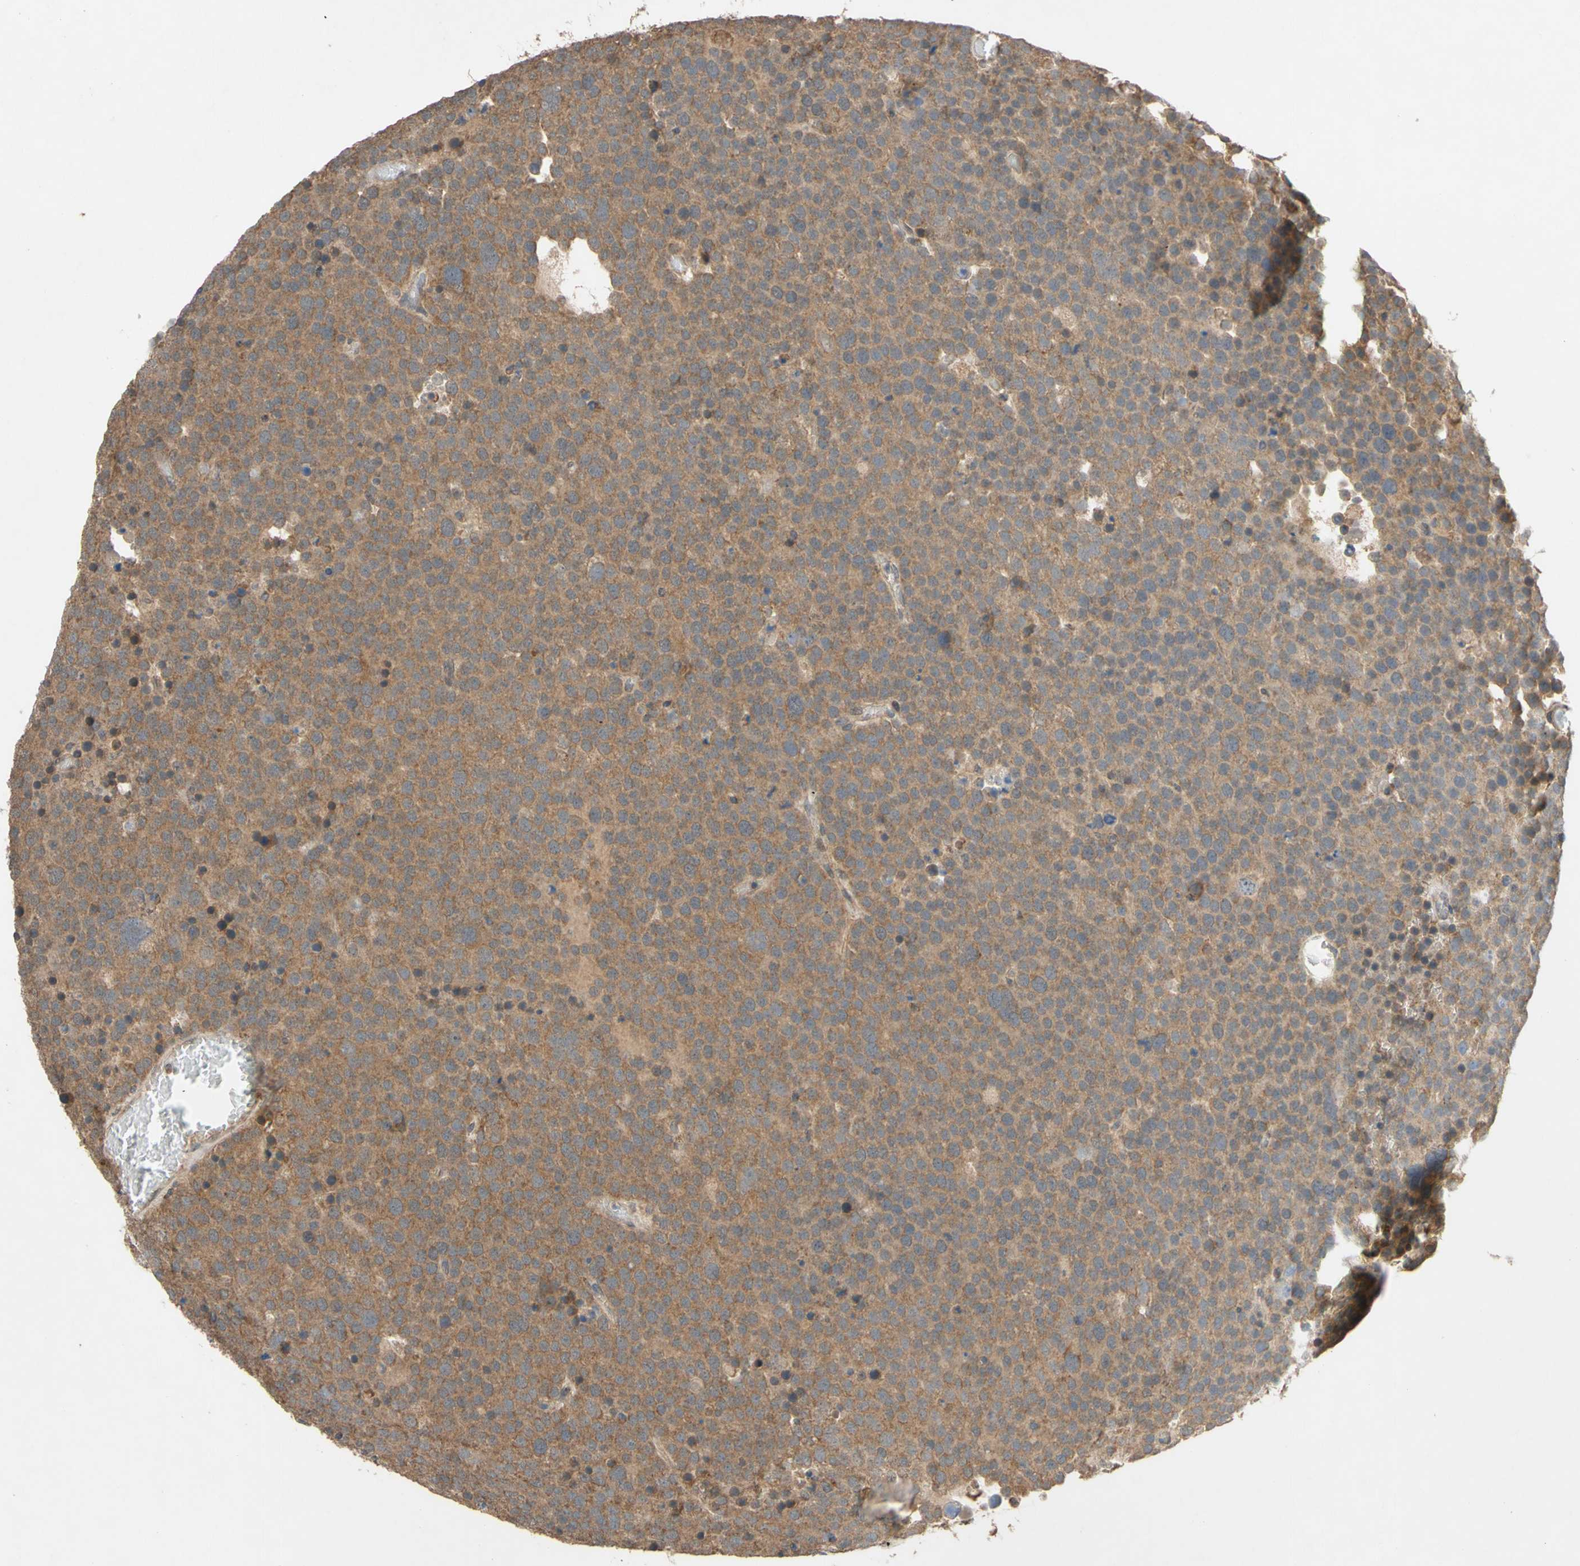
{"staining": {"intensity": "moderate", "quantity": ">75%", "location": "cytoplasmic/membranous"}, "tissue": "testis cancer", "cell_type": "Tumor cells", "image_type": "cancer", "snomed": [{"axis": "morphology", "description": "Seminoma, NOS"}, {"axis": "topography", "description": "Testis"}], "caption": "Protein analysis of seminoma (testis) tissue reveals moderate cytoplasmic/membranous staining in about >75% of tumor cells.", "gene": "CD164", "patient": {"sex": "male", "age": 71}}